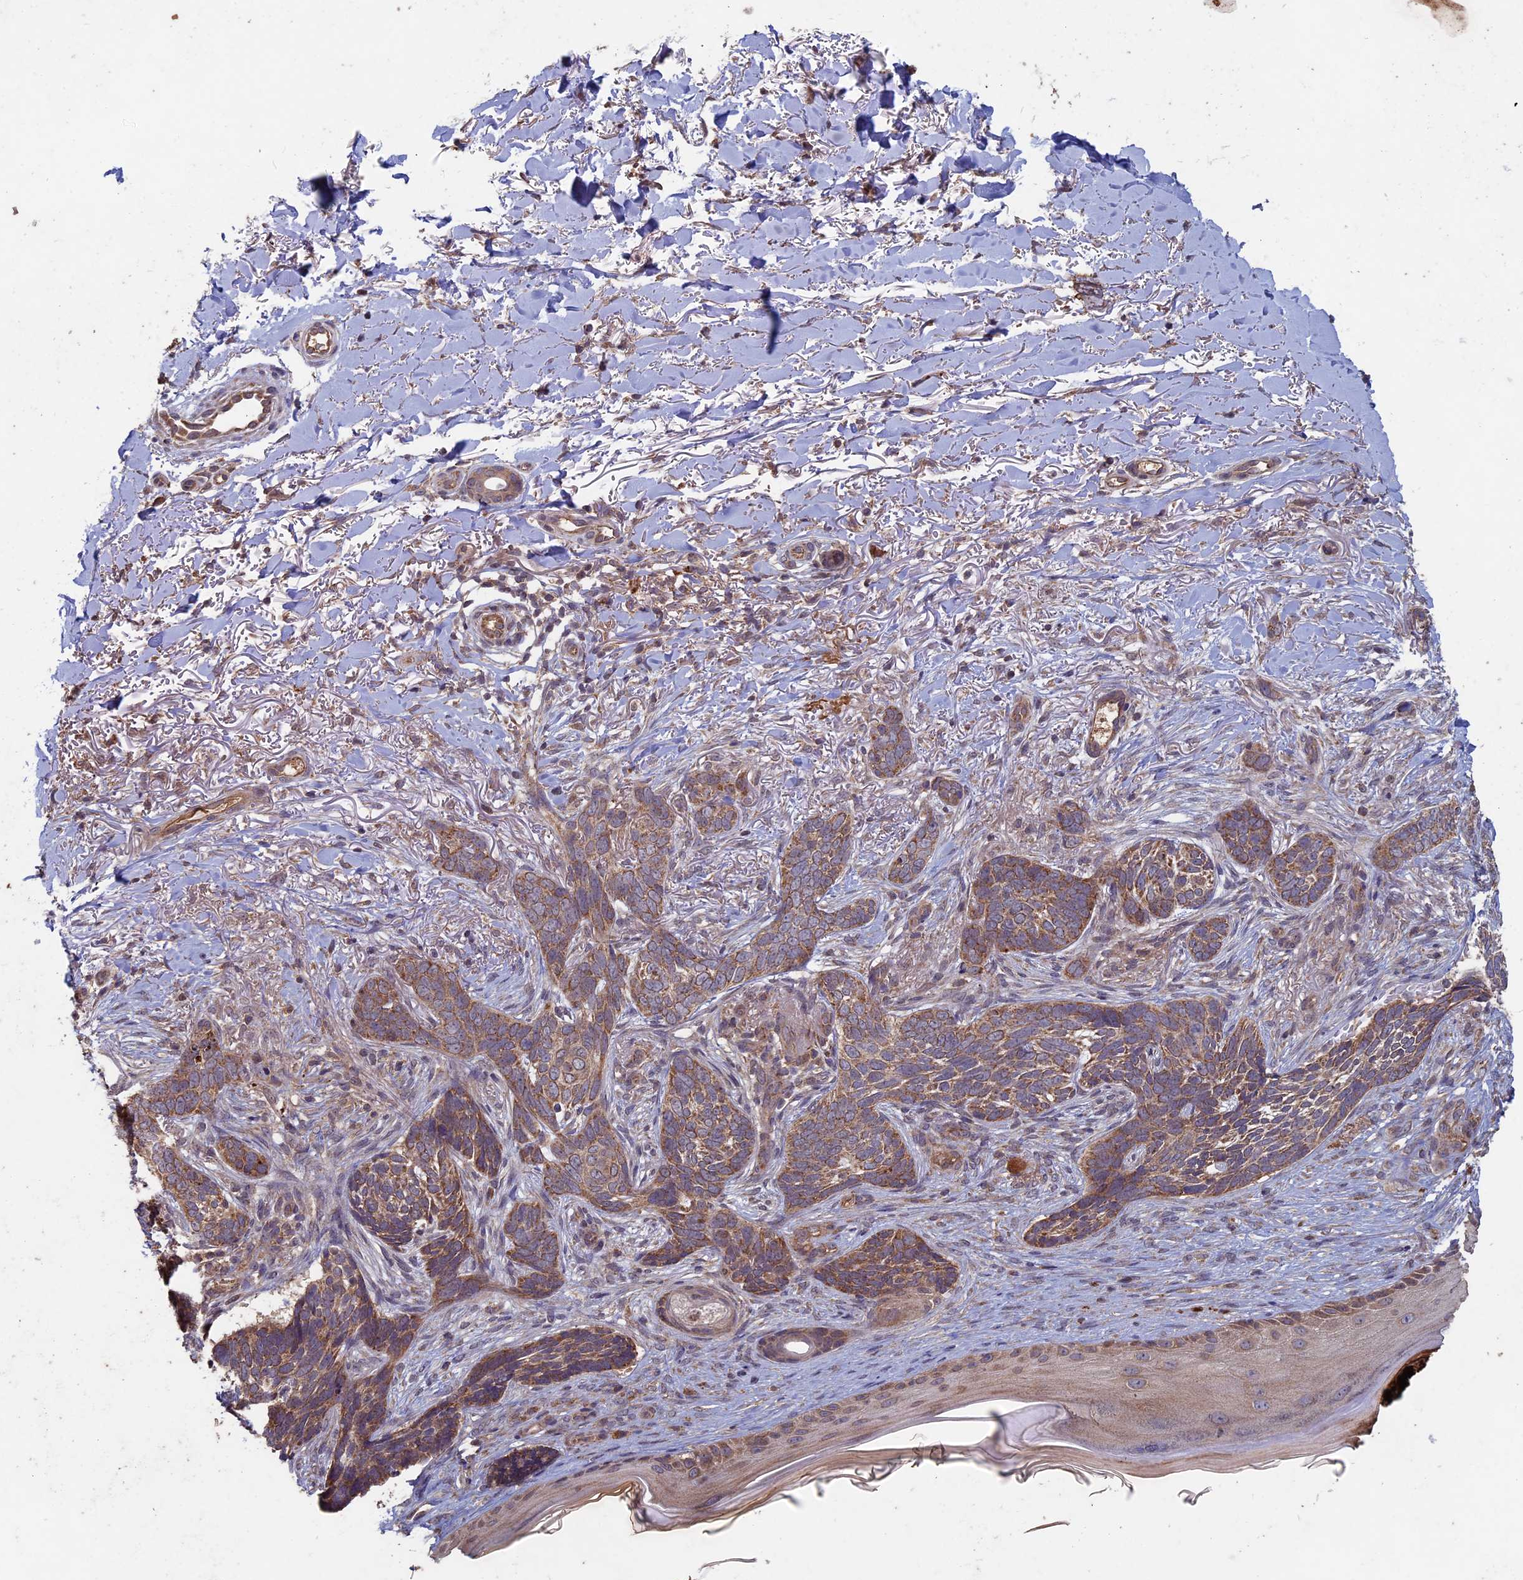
{"staining": {"intensity": "moderate", "quantity": ">75%", "location": "cytoplasmic/membranous"}, "tissue": "skin cancer", "cell_type": "Tumor cells", "image_type": "cancer", "snomed": [{"axis": "morphology", "description": "Normal tissue, NOS"}, {"axis": "morphology", "description": "Basal cell carcinoma"}, {"axis": "topography", "description": "Skin"}], "caption": "Immunohistochemical staining of skin basal cell carcinoma reveals medium levels of moderate cytoplasmic/membranous protein expression in approximately >75% of tumor cells. (DAB IHC with brightfield microscopy, high magnification).", "gene": "RCCD1", "patient": {"sex": "female", "age": 67}}